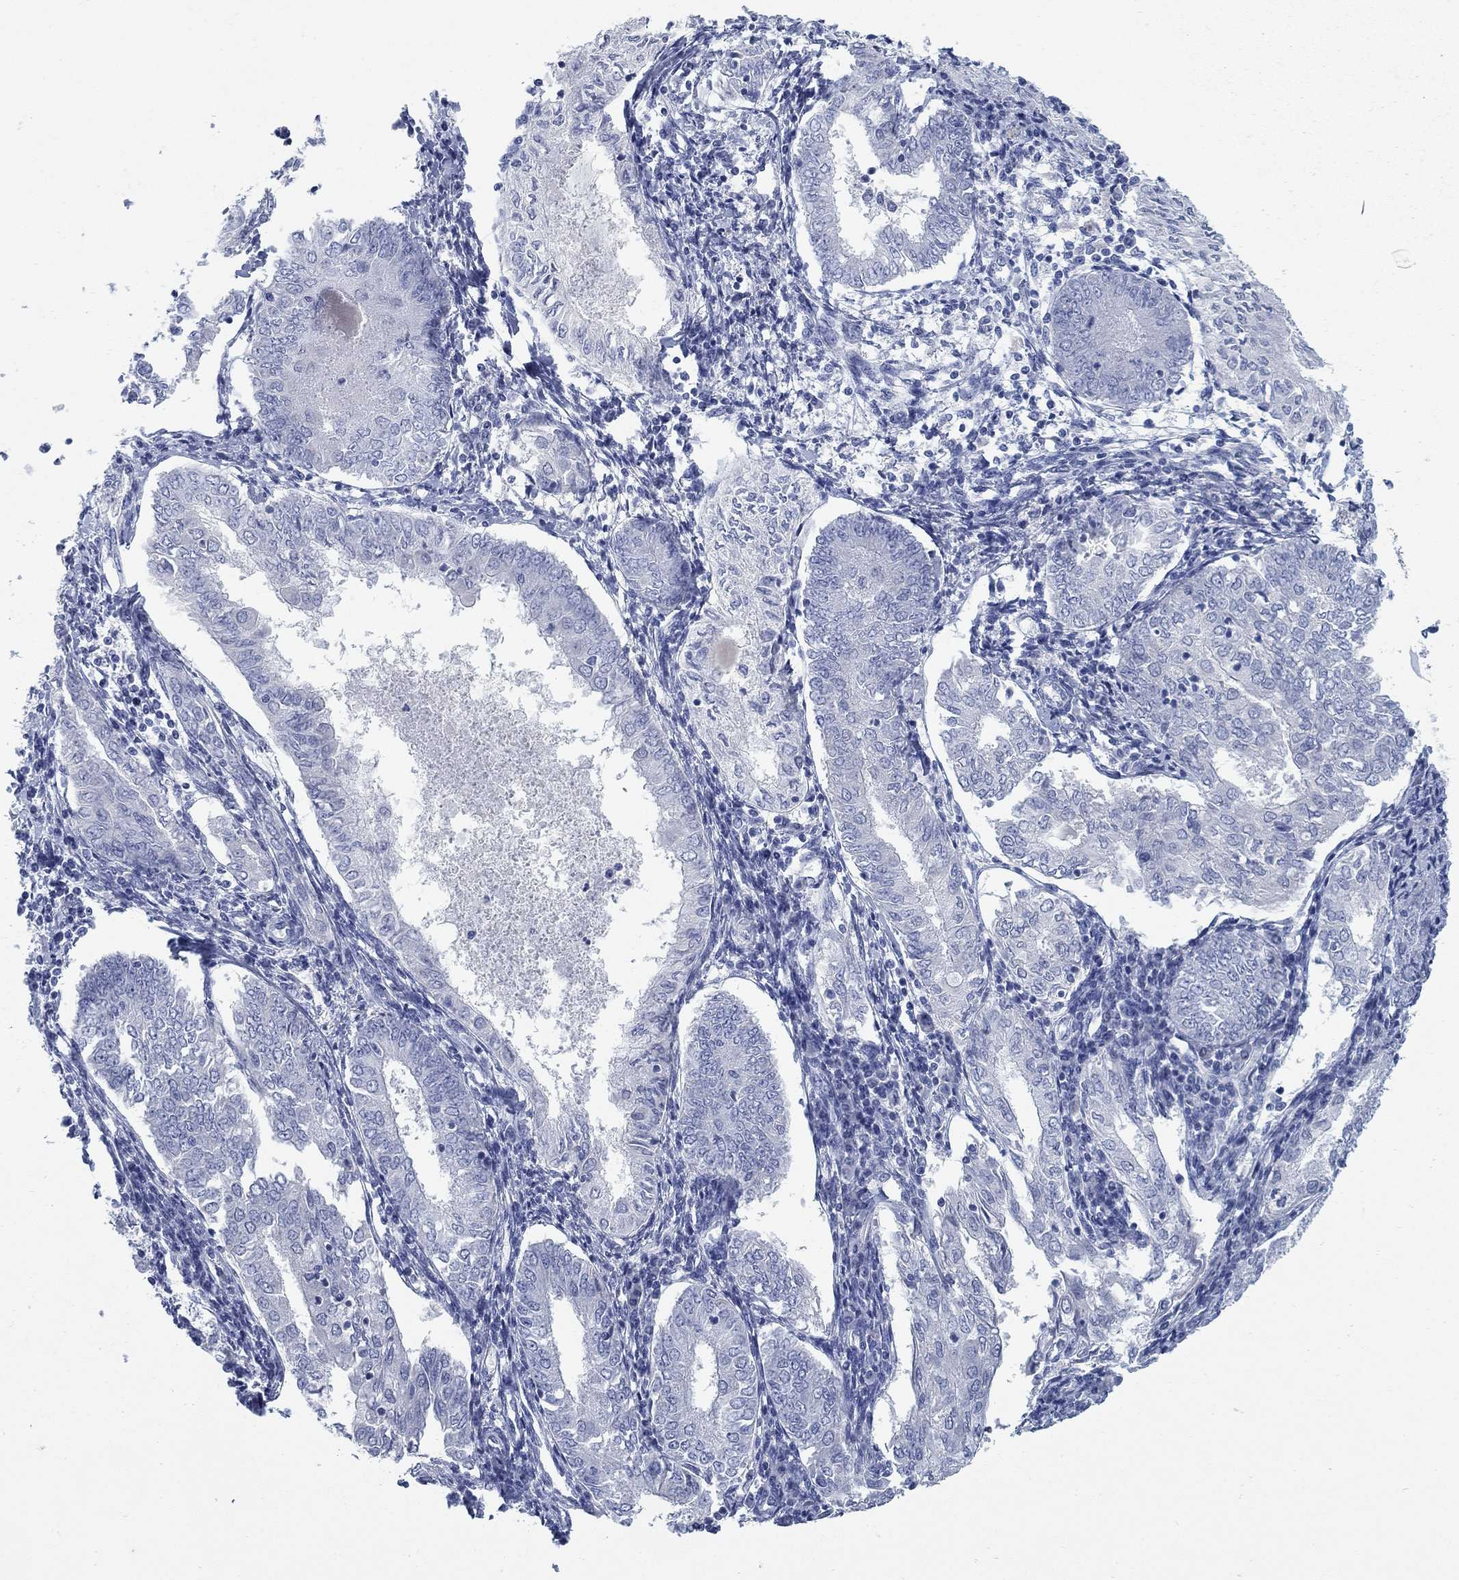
{"staining": {"intensity": "negative", "quantity": "none", "location": "none"}, "tissue": "endometrial cancer", "cell_type": "Tumor cells", "image_type": "cancer", "snomed": [{"axis": "morphology", "description": "Adenocarcinoma, NOS"}, {"axis": "topography", "description": "Endometrium"}], "caption": "Image shows no significant protein positivity in tumor cells of adenocarcinoma (endometrial).", "gene": "DNER", "patient": {"sex": "female", "age": 68}}